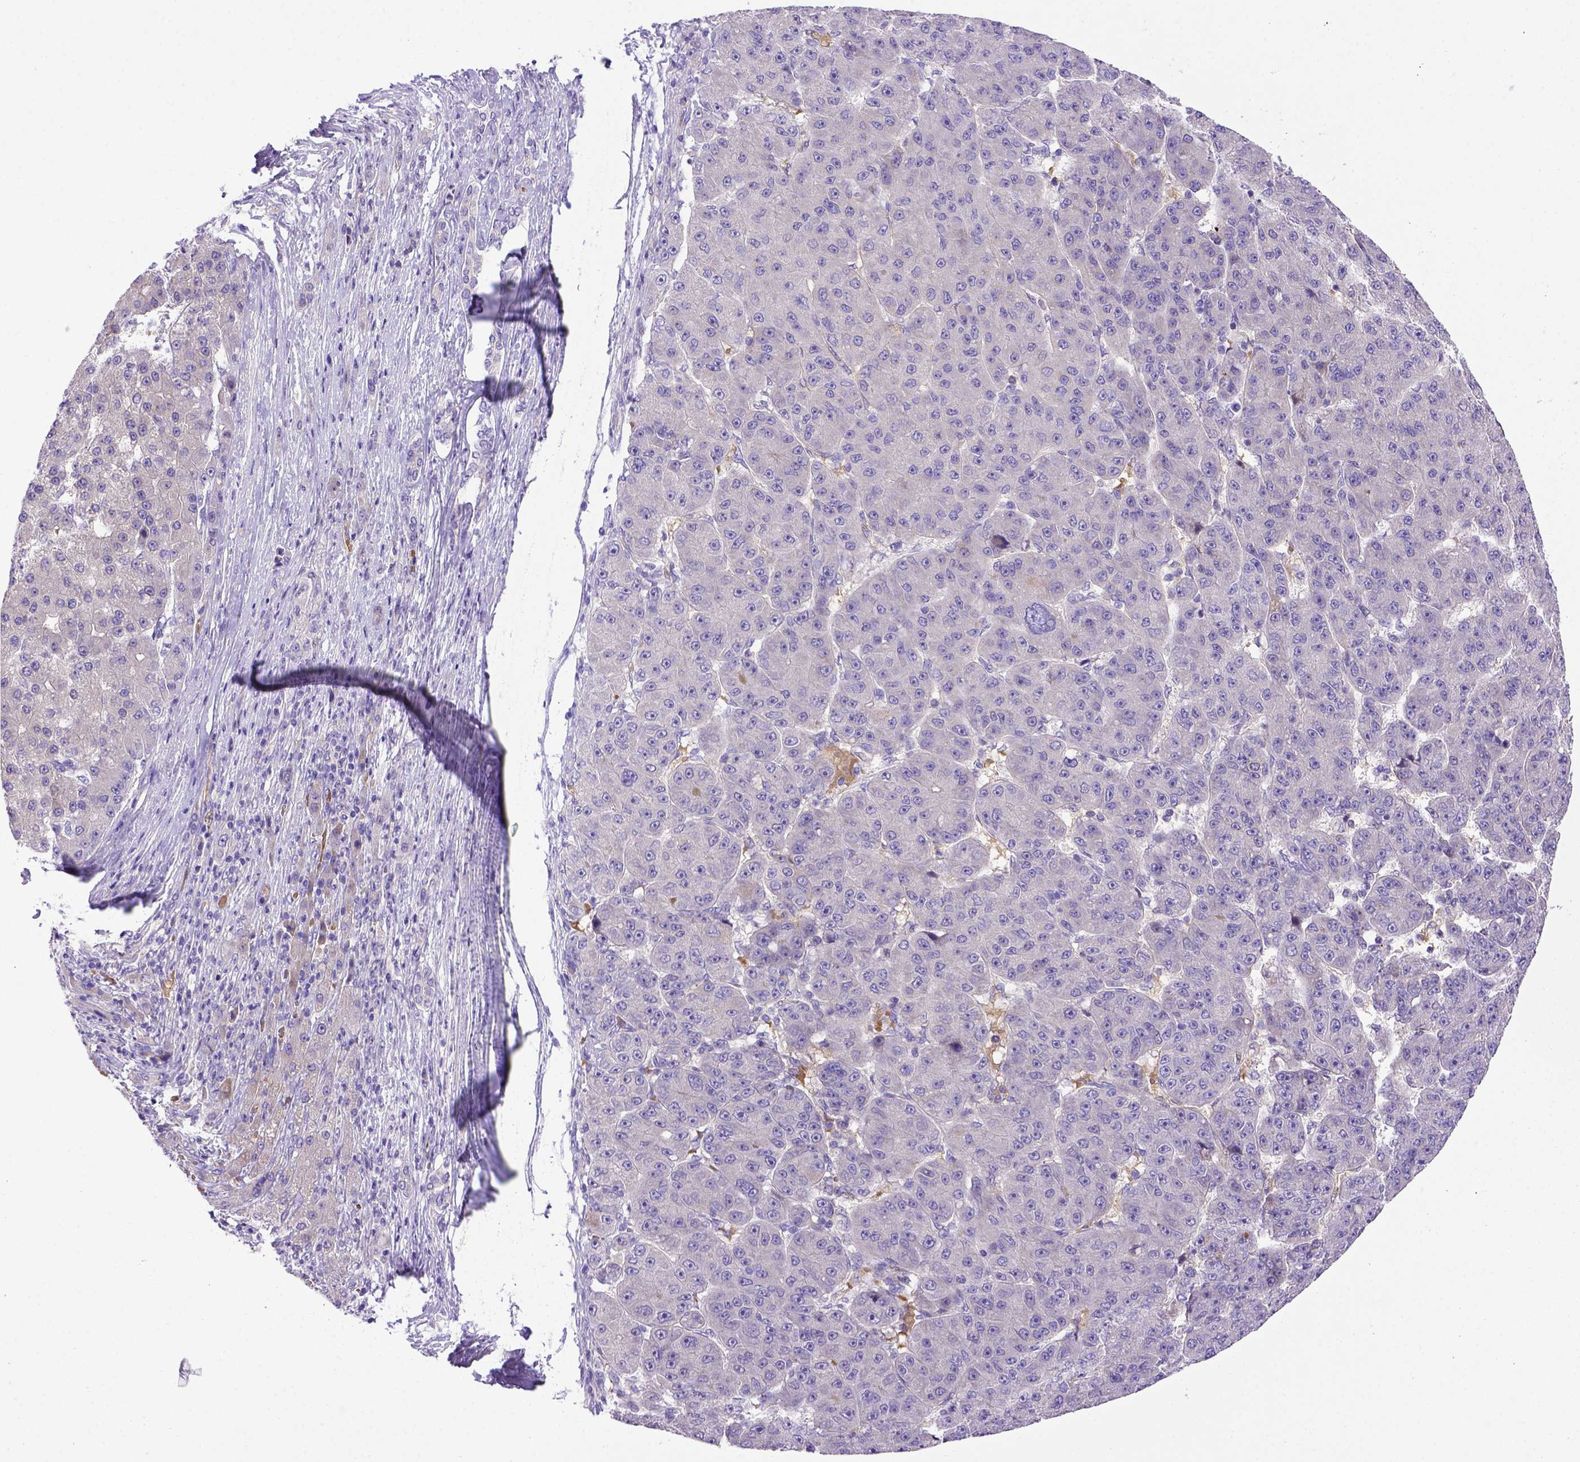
{"staining": {"intensity": "negative", "quantity": "none", "location": "none"}, "tissue": "liver cancer", "cell_type": "Tumor cells", "image_type": "cancer", "snomed": [{"axis": "morphology", "description": "Carcinoma, Hepatocellular, NOS"}, {"axis": "topography", "description": "Liver"}], "caption": "Human liver cancer stained for a protein using IHC displays no expression in tumor cells.", "gene": "ADAM12", "patient": {"sex": "male", "age": 67}}